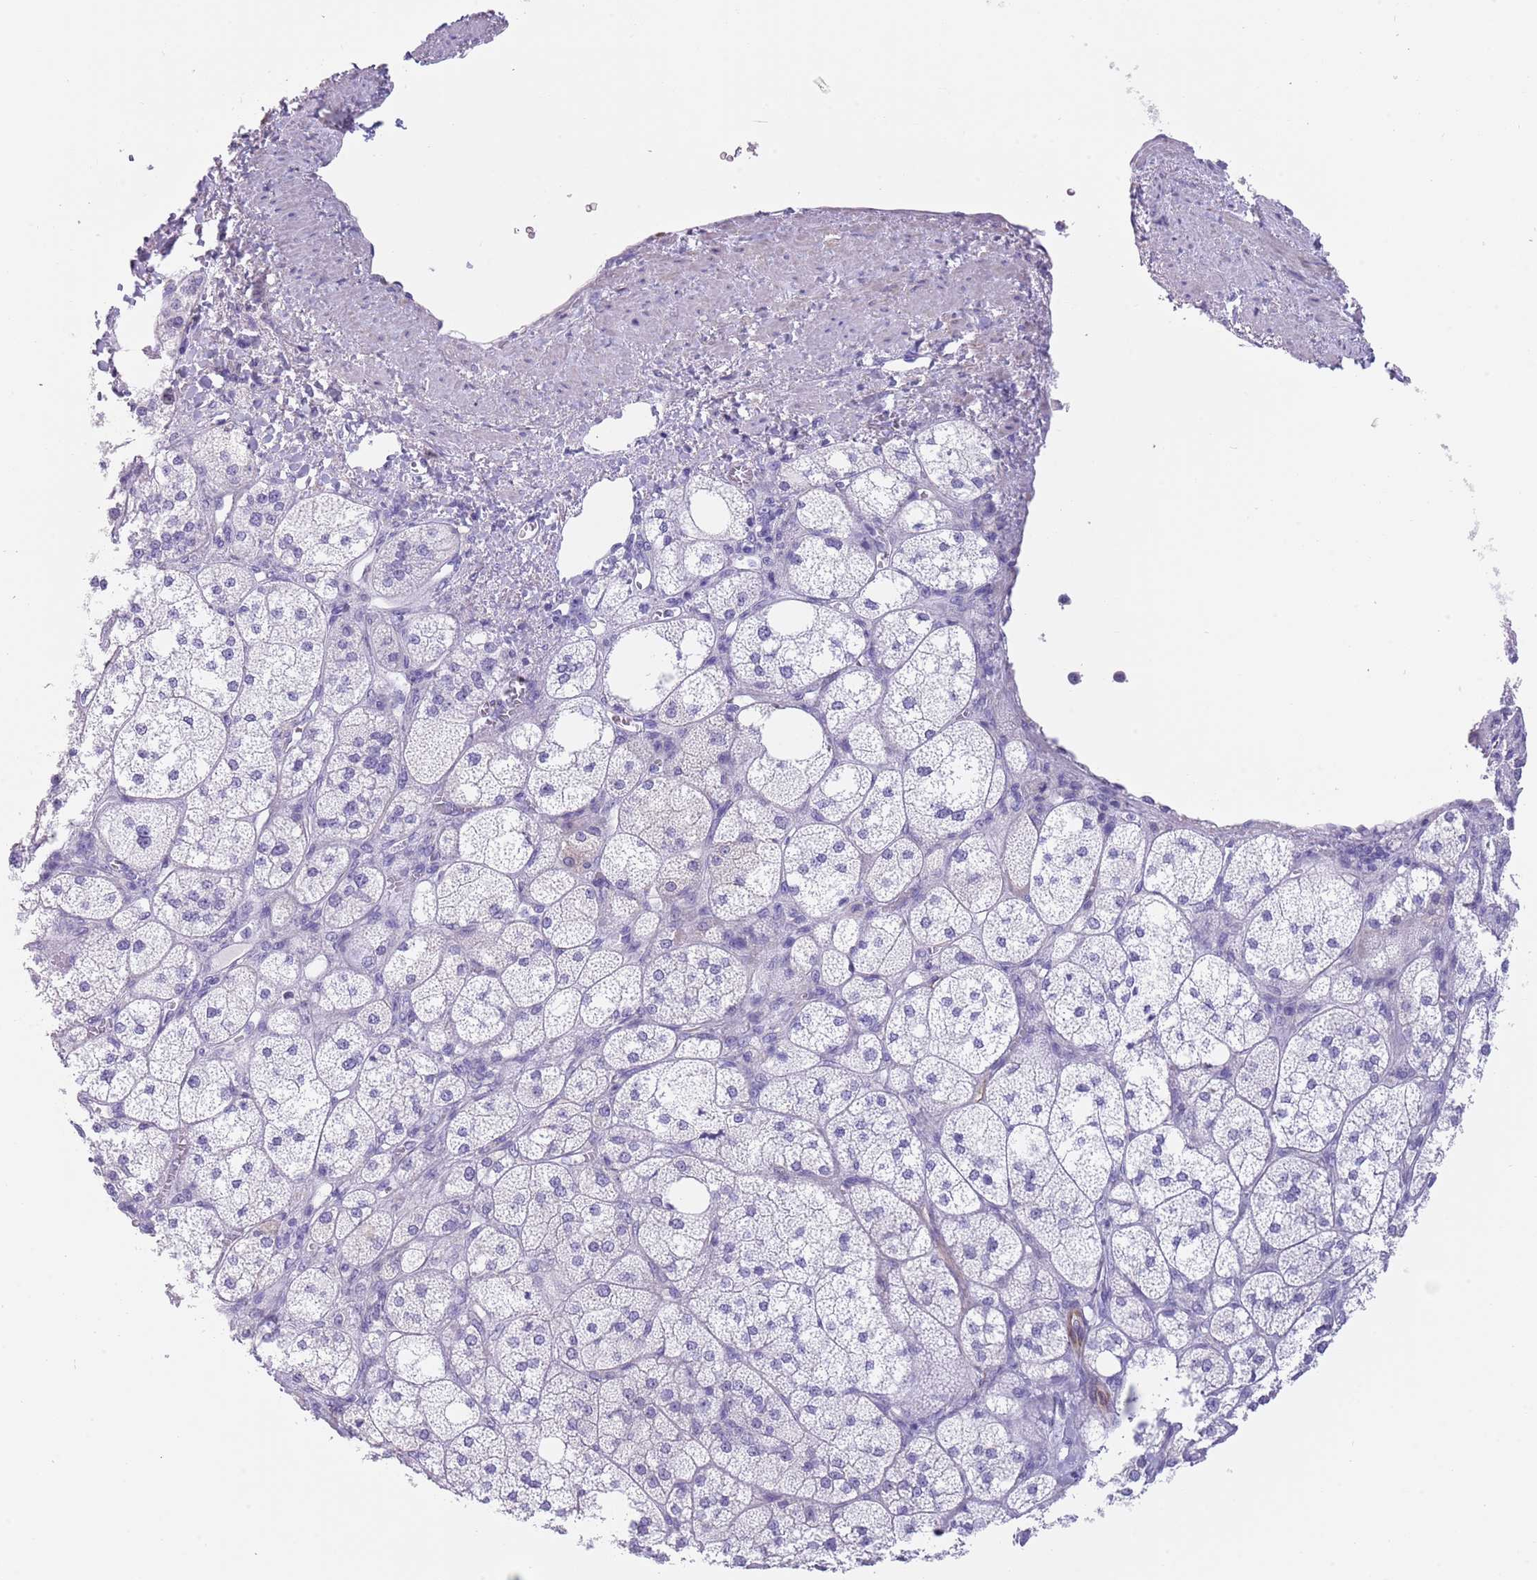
{"staining": {"intensity": "negative", "quantity": "none", "location": "none"}, "tissue": "adrenal gland", "cell_type": "Glandular cells", "image_type": "normal", "snomed": [{"axis": "morphology", "description": "Normal tissue, NOS"}, {"axis": "topography", "description": "Adrenal gland"}], "caption": "DAB immunohistochemical staining of unremarkable human adrenal gland shows no significant positivity in glandular cells.", "gene": "TSGA13", "patient": {"sex": "male", "age": 61}}